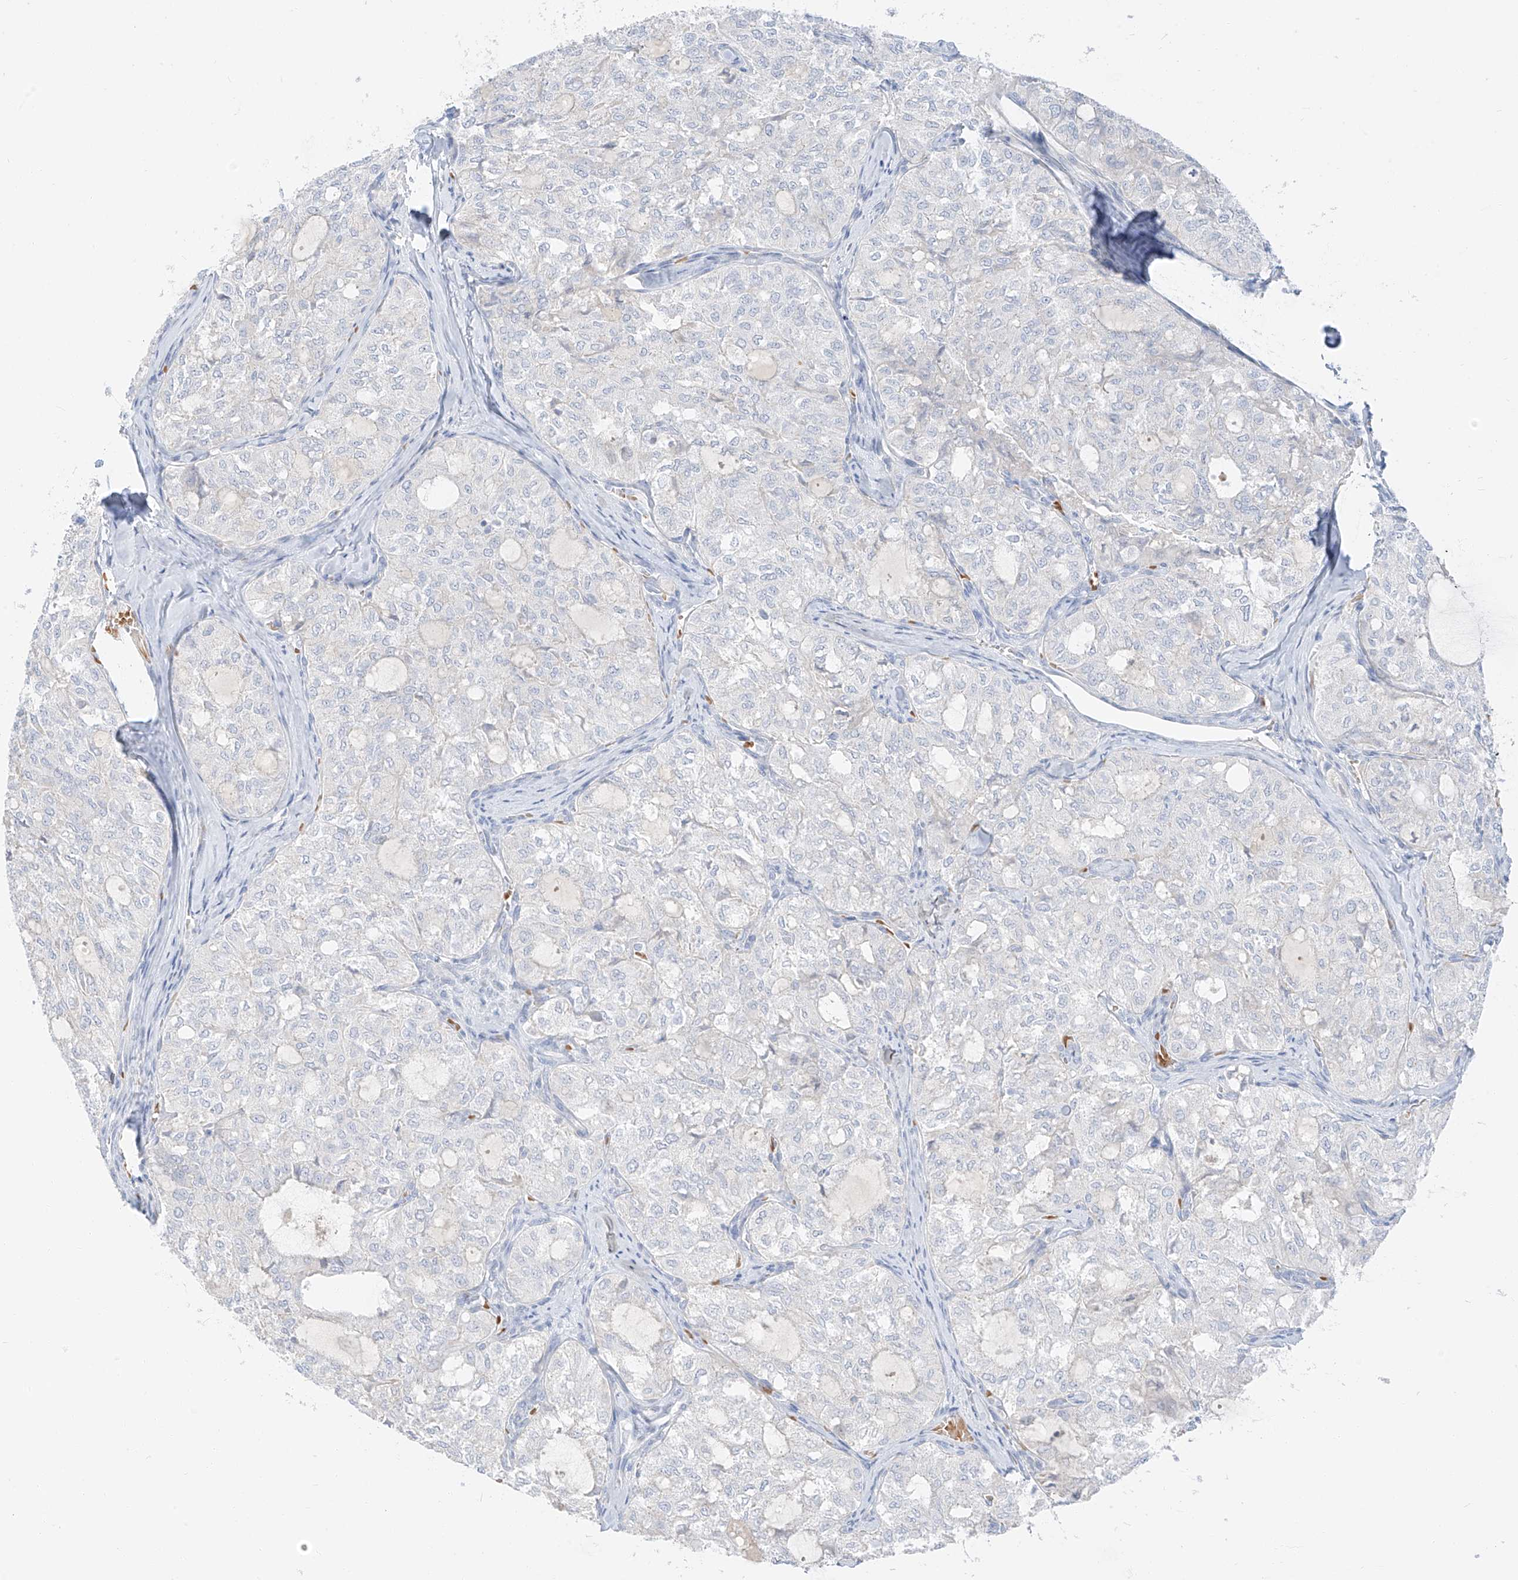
{"staining": {"intensity": "negative", "quantity": "none", "location": "none"}, "tissue": "thyroid cancer", "cell_type": "Tumor cells", "image_type": "cancer", "snomed": [{"axis": "morphology", "description": "Follicular adenoma carcinoma, NOS"}, {"axis": "topography", "description": "Thyroid gland"}], "caption": "This is an immunohistochemistry image of human follicular adenoma carcinoma (thyroid). There is no positivity in tumor cells.", "gene": "PGC", "patient": {"sex": "male", "age": 75}}